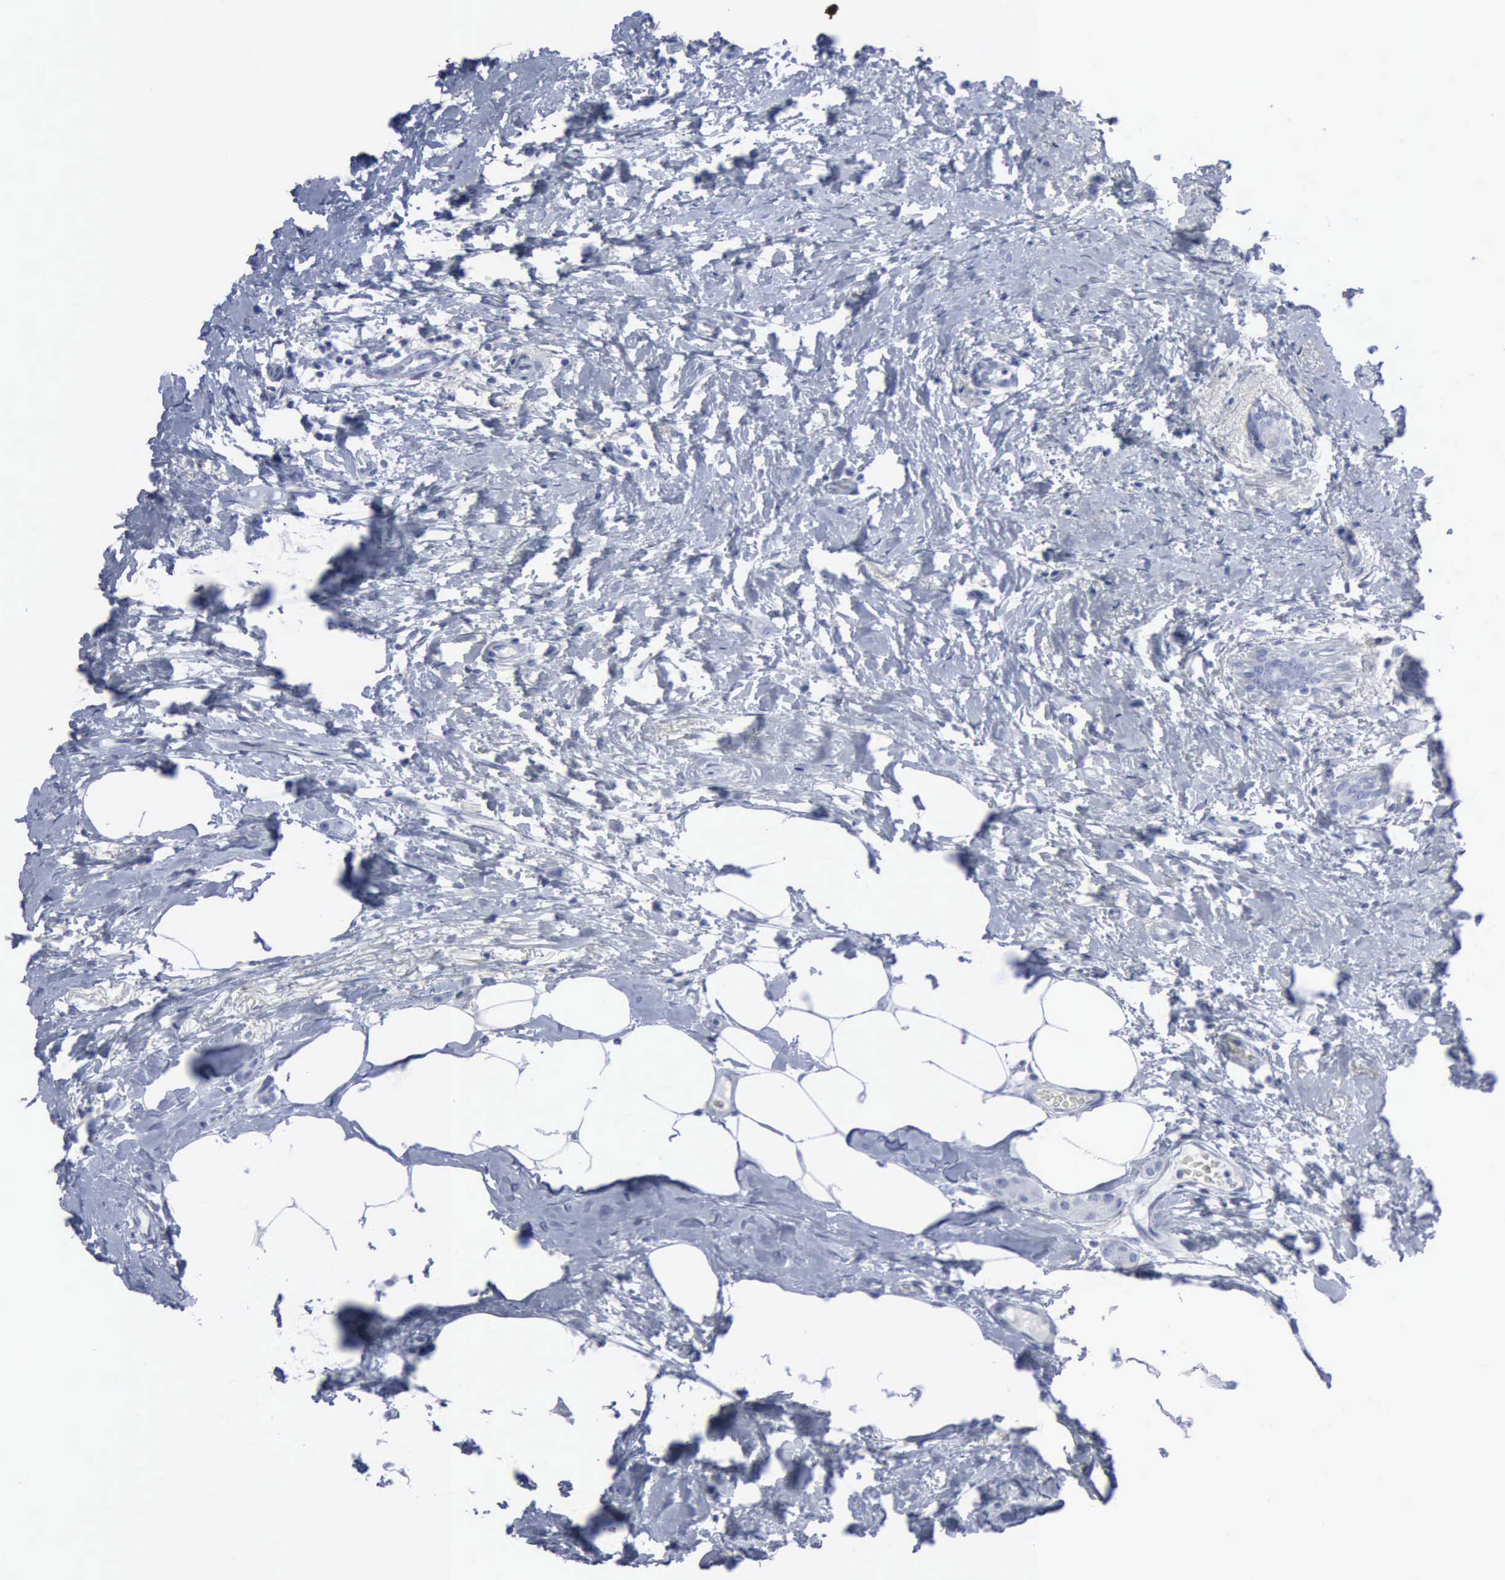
{"staining": {"intensity": "negative", "quantity": "none", "location": "none"}, "tissue": "breast cancer", "cell_type": "Tumor cells", "image_type": "cancer", "snomed": [{"axis": "morphology", "description": "Lobular carcinoma"}, {"axis": "topography", "description": "Breast"}], "caption": "Tumor cells show no significant staining in lobular carcinoma (breast). (DAB (3,3'-diaminobenzidine) immunohistochemistry, high magnification).", "gene": "VCAM1", "patient": {"sex": "female", "age": 55}}